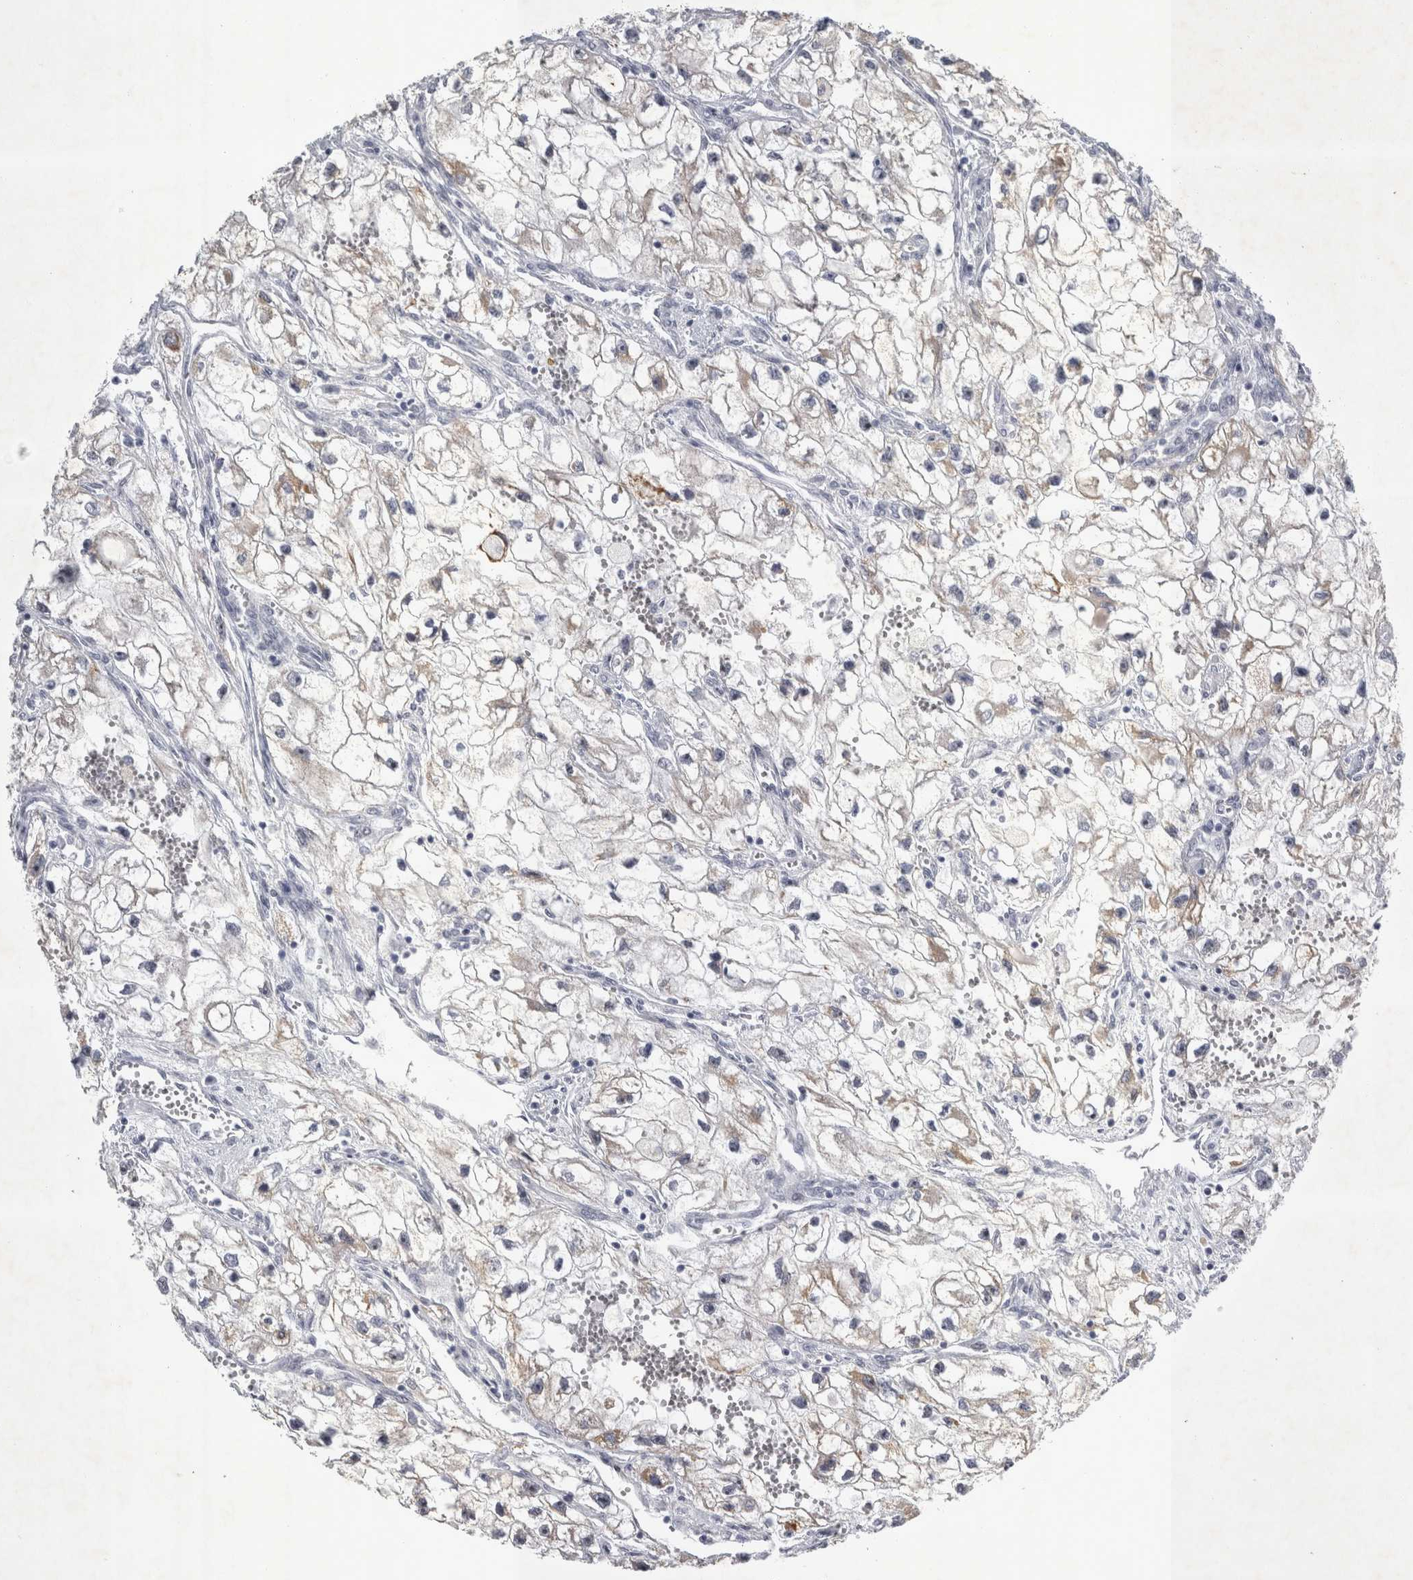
{"staining": {"intensity": "weak", "quantity": "25%-75%", "location": "cytoplasmic/membranous"}, "tissue": "renal cancer", "cell_type": "Tumor cells", "image_type": "cancer", "snomed": [{"axis": "morphology", "description": "Adenocarcinoma, NOS"}, {"axis": "topography", "description": "Kidney"}], "caption": "This image shows IHC staining of renal adenocarcinoma, with low weak cytoplasmic/membranous positivity in about 25%-75% of tumor cells.", "gene": "FXYD7", "patient": {"sex": "female", "age": 70}}